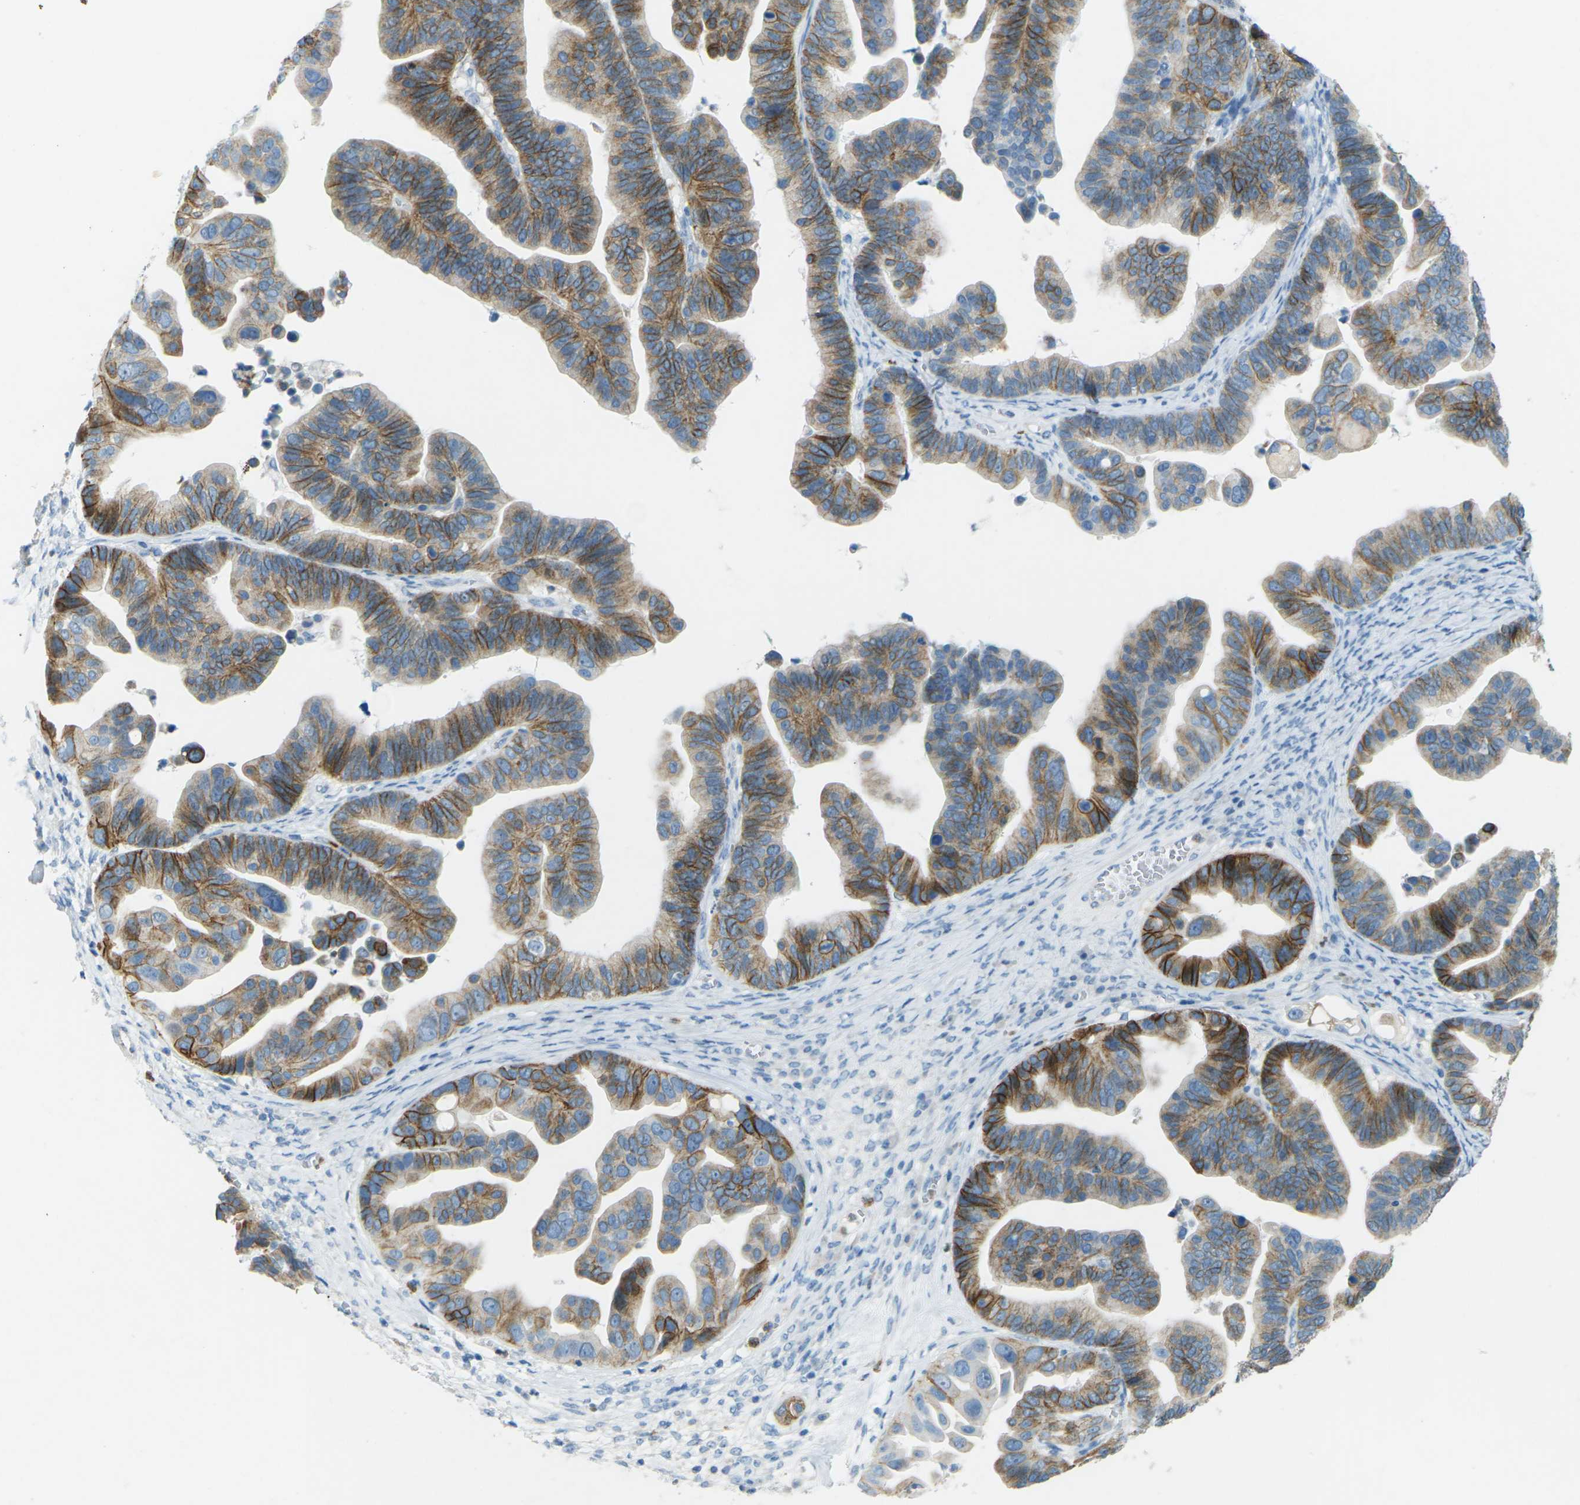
{"staining": {"intensity": "moderate", "quantity": ">75%", "location": "cytoplasmic/membranous"}, "tissue": "ovarian cancer", "cell_type": "Tumor cells", "image_type": "cancer", "snomed": [{"axis": "morphology", "description": "Cystadenocarcinoma, serous, NOS"}, {"axis": "topography", "description": "Ovary"}], "caption": "This is a photomicrograph of immunohistochemistry staining of serous cystadenocarcinoma (ovarian), which shows moderate staining in the cytoplasmic/membranous of tumor cells.", "gene": "CDH16", "patient": {"sex": "female", "age": 56}}